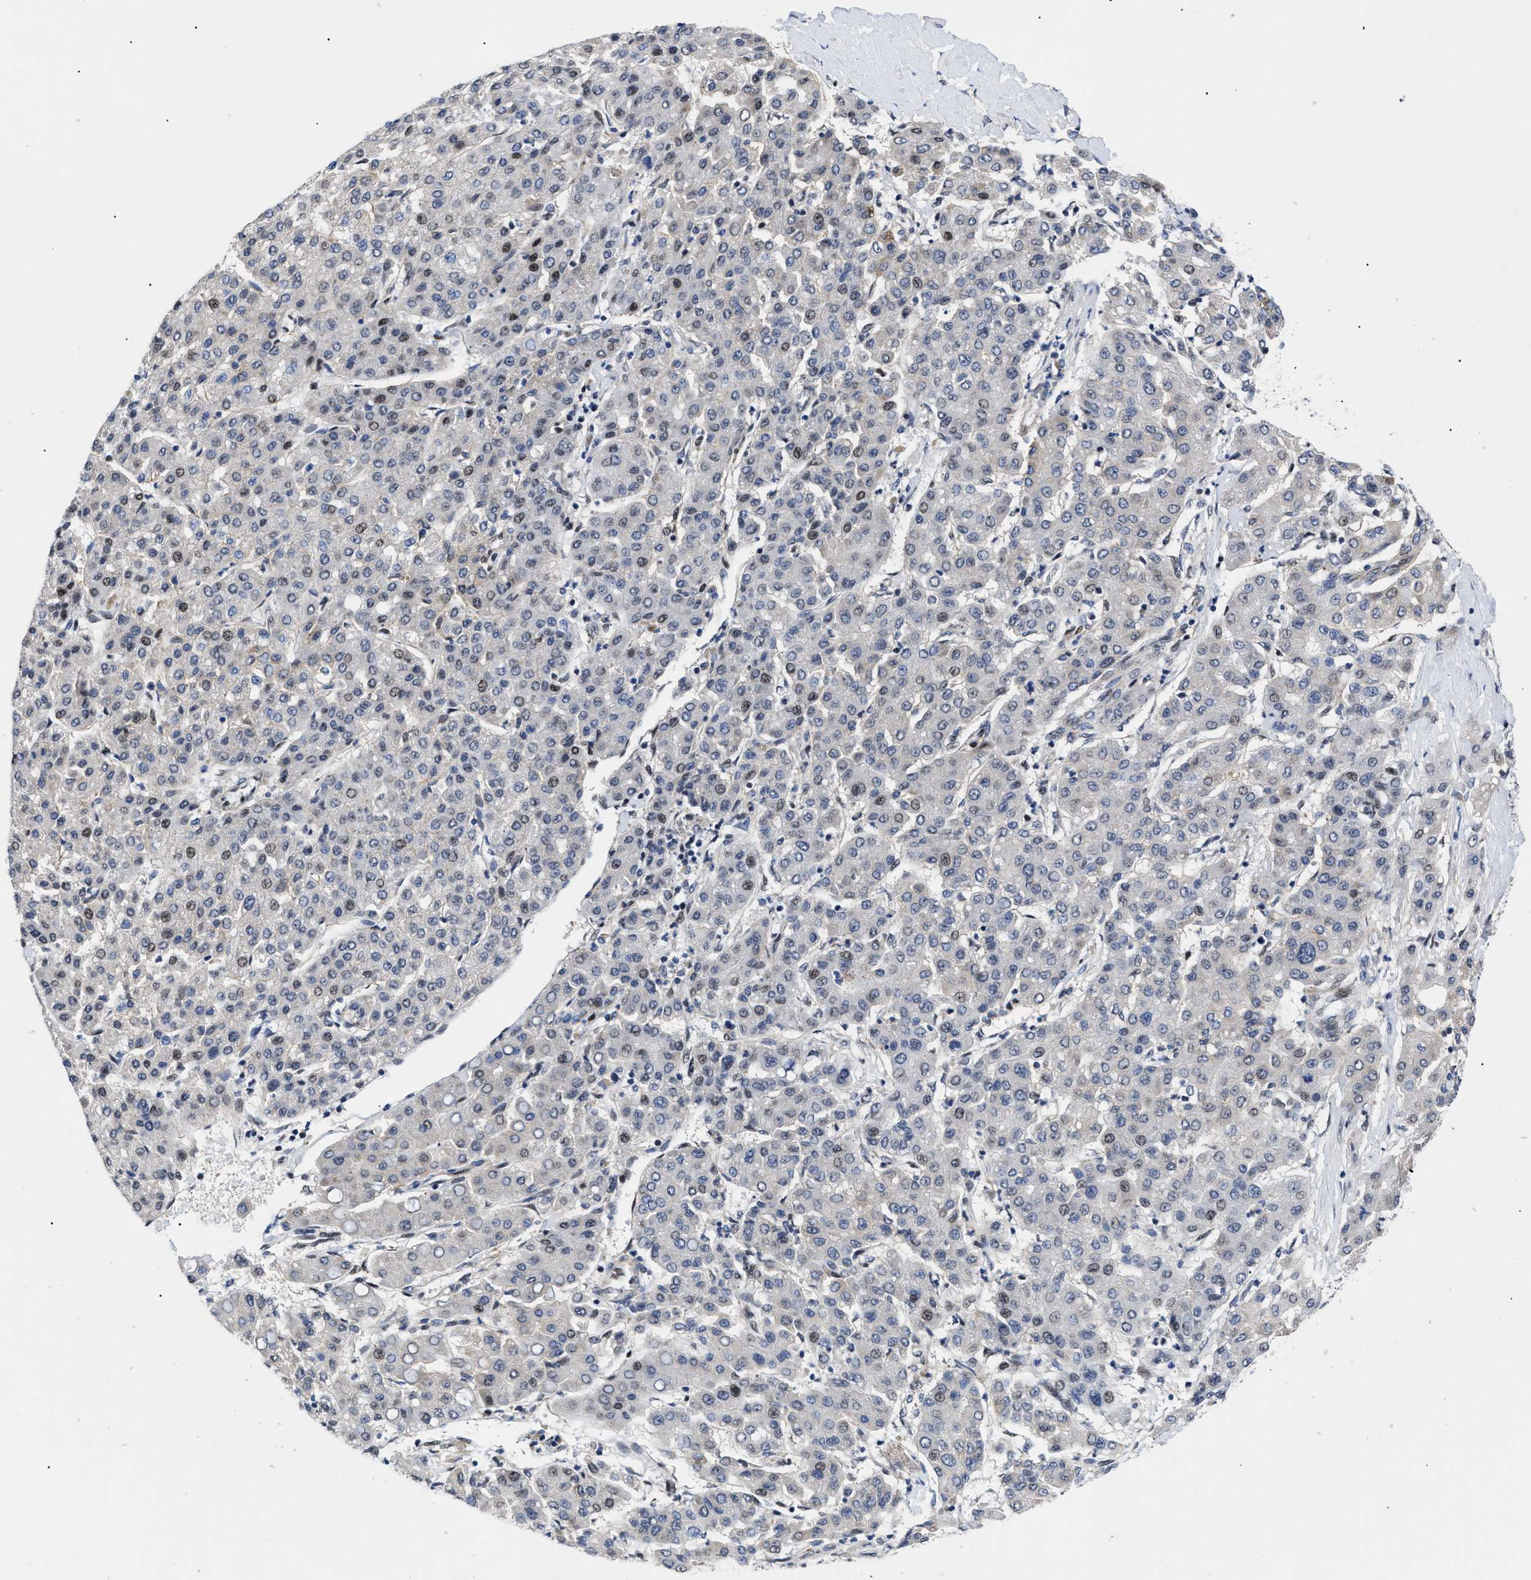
{"staining": {"intensity": "weak", "quantity": "25%-75%", "location": "nuclear"}, "tissue": "liver cancer", "cell_type": "Tumor cells", "image_type": "cancer", "snomed": [{"axis": "morphology", "description": "Carcinoma, Hepatocellular, NOS"}, {"axis": "topography", "description": "Liver"}], "caption": "Liver cancer tissue exhibits weak nuclear expression in approximately 25%-75% of tumor cells, visualized by immunohistochemistry.", "gene": "SFXN5", "patient": {"sex": "male", "age": 65}}